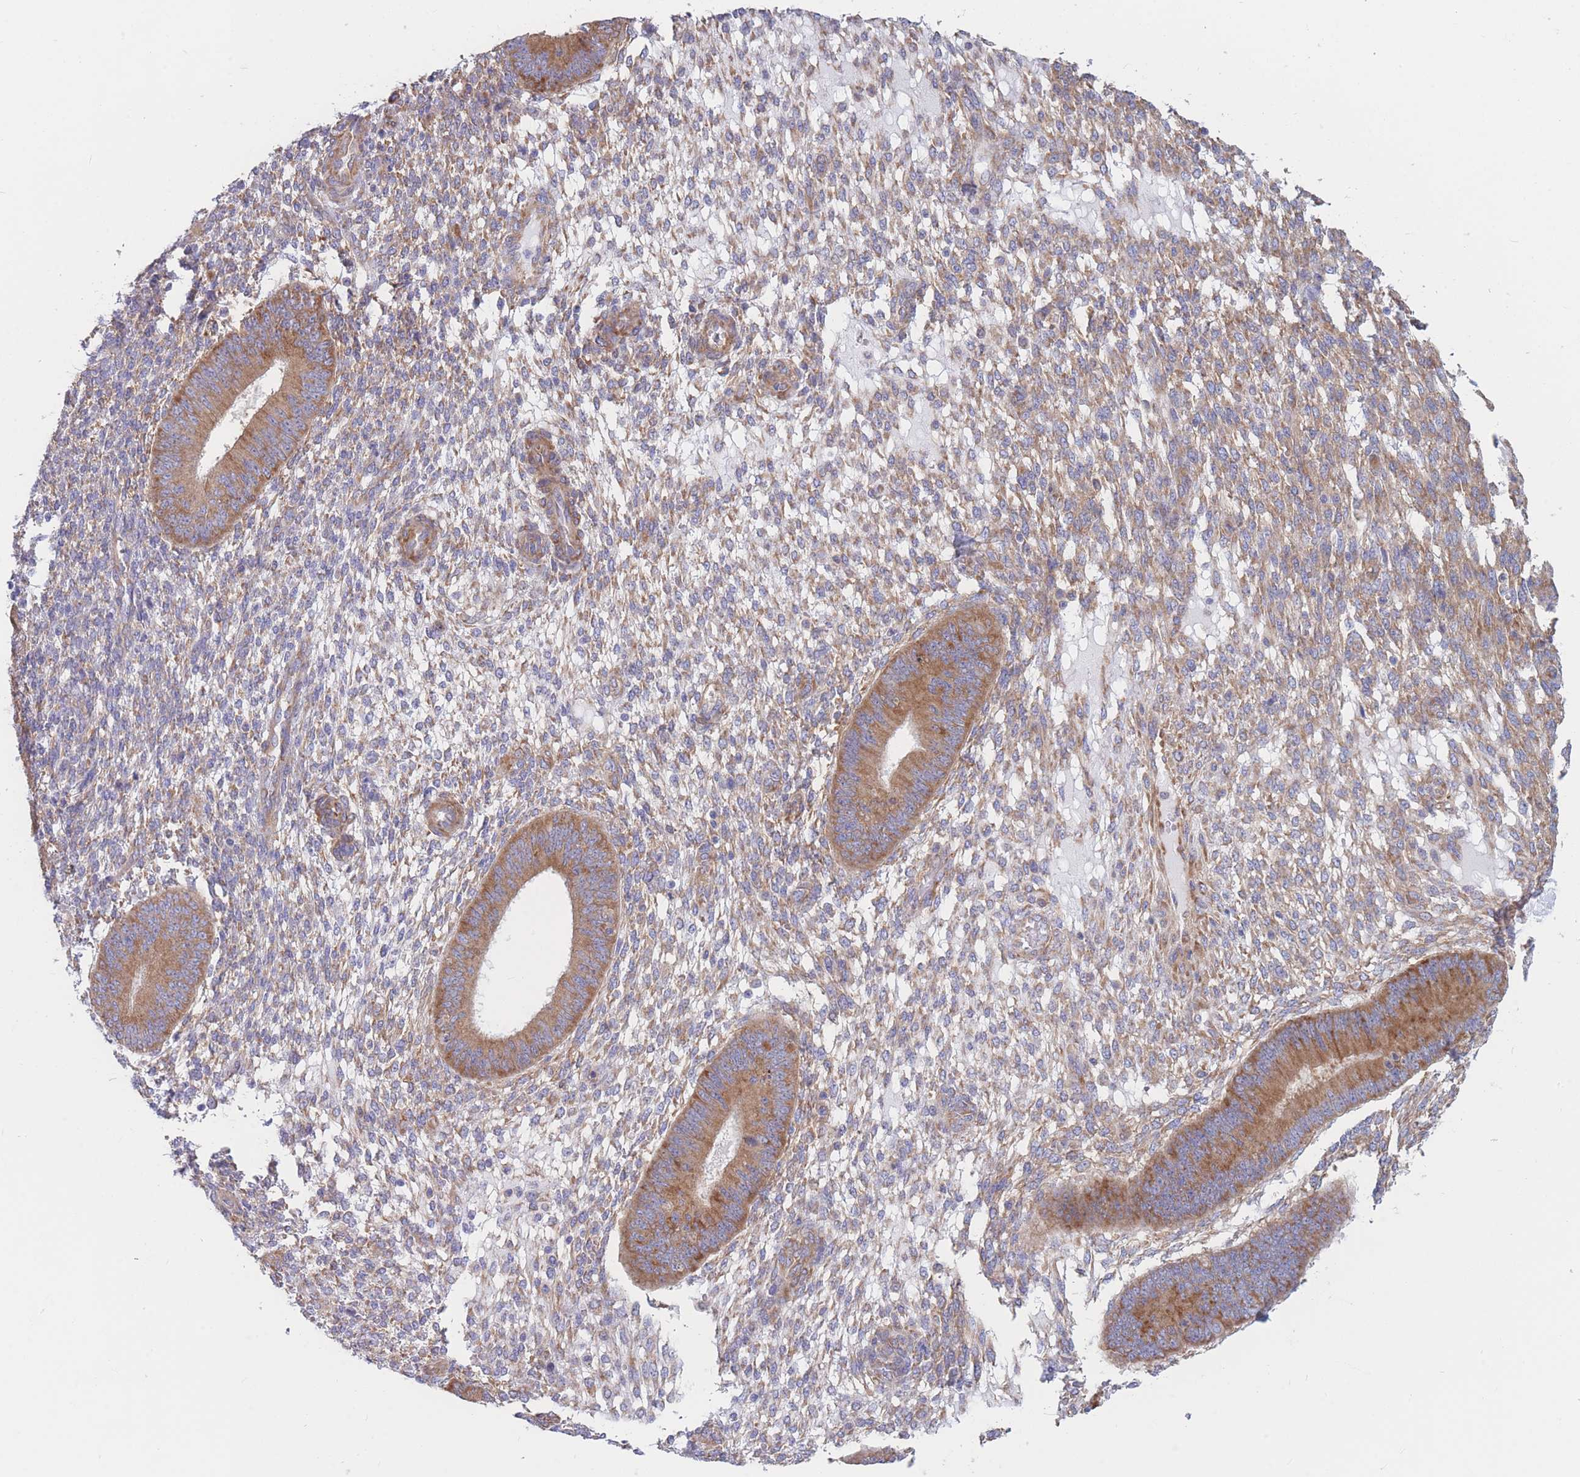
{"staining": {"intensity": "moderate", "quantity": ">75%", "location": "cytoplasmic/membranous"}, "tissue": "endometrium", "cell_type": "Cells in endometrial stroma", "image_type": "normal", "snomed": [{"axis": "morphology", "description": "Normal tissue, NOS"}, {"axis": "topography", "description": "Endometrium"}], "caption": "An immunohistochemistry micrograph of normal tissue is shown. Protein staining in brown shows moderate cytoplasmic/membranous positivity in endometrium within cells in endometrial stroma. (Brightfield microscopy of DAB IHC at high magnification).", "gene": "RPL8", "patient": {"sex": "female", "age": 49}}